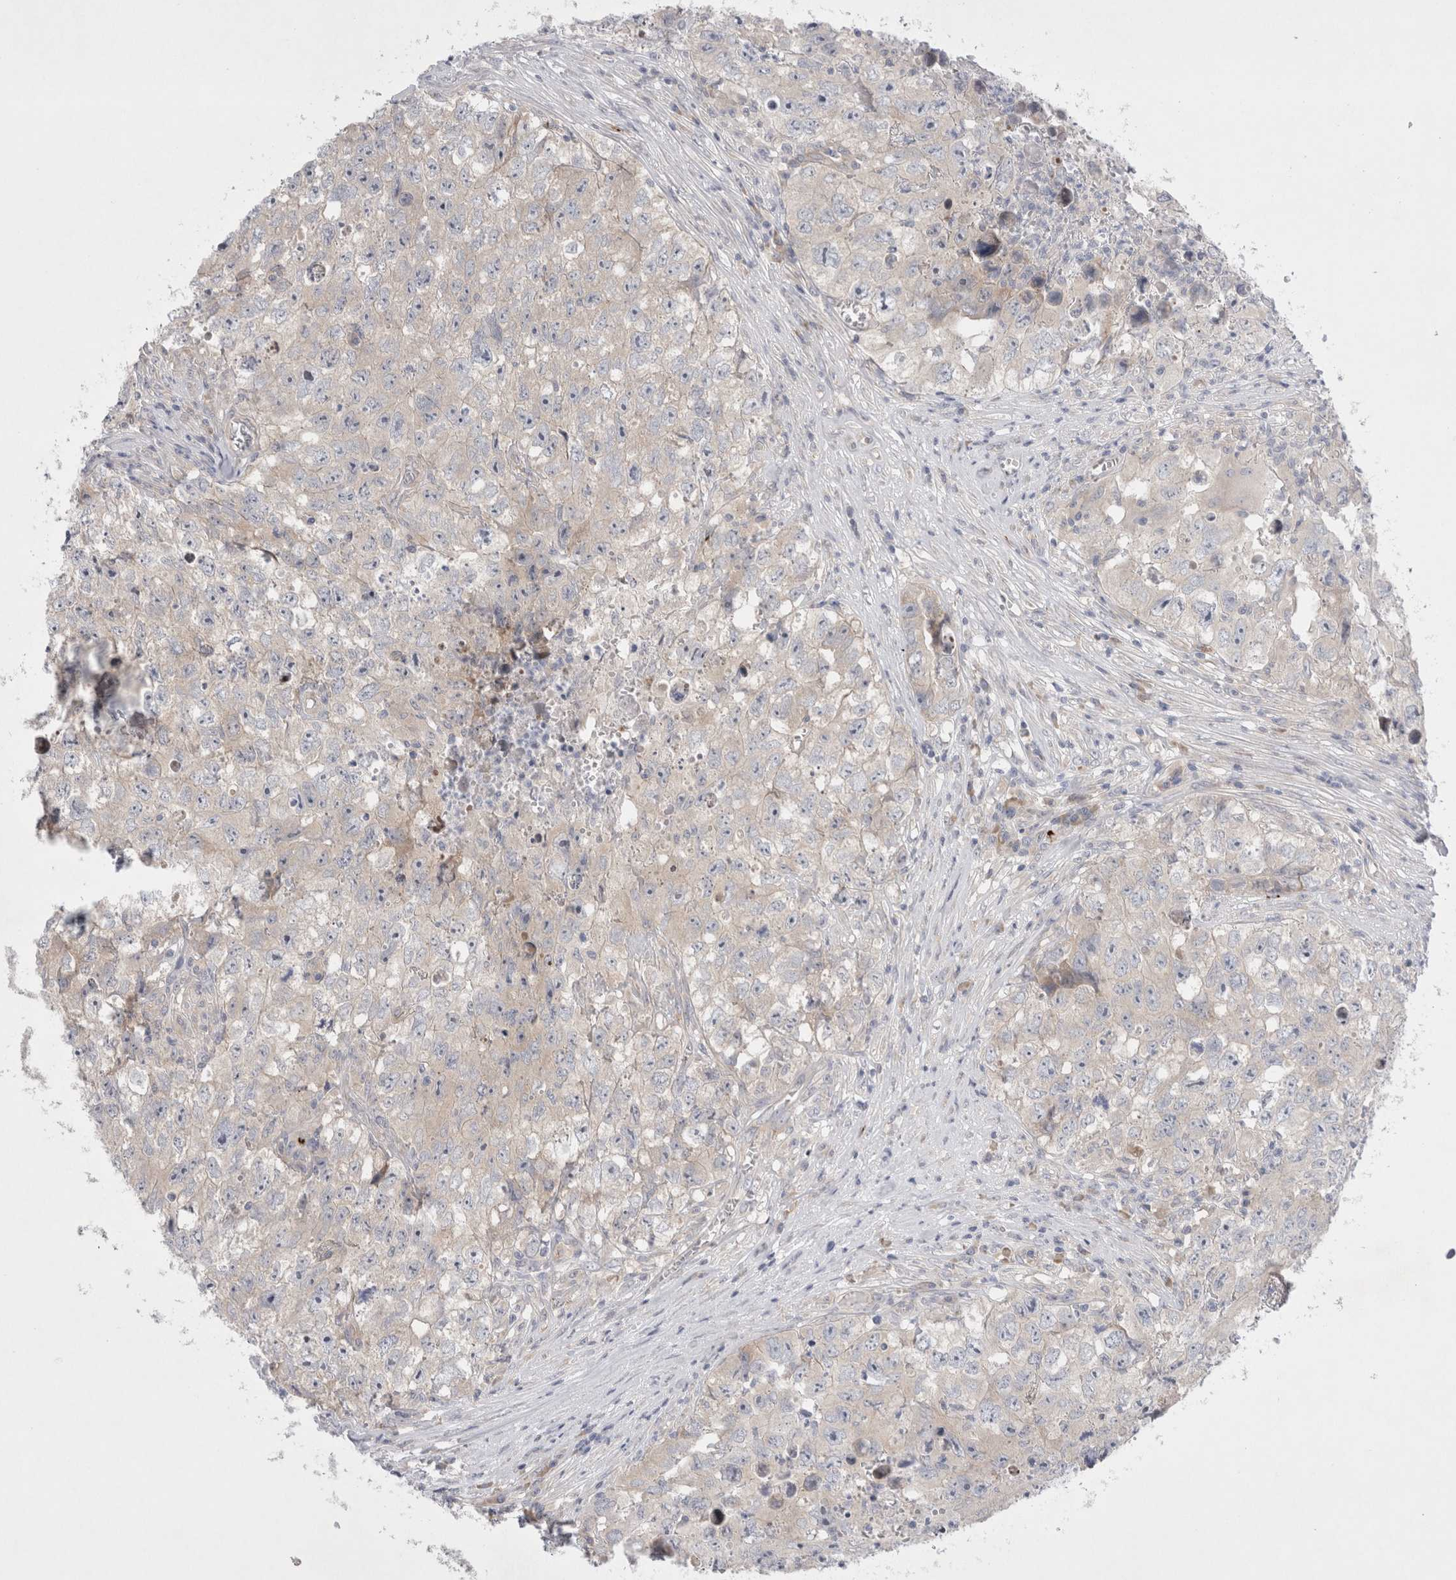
{"staining": {"intensity": "negative", "quantity": "none", "location": "none"}, "tissue": "testis cancer", "cell_type": "Tumor cells", "image_type": "cancer", "snomed": [{"axis": "morphology", "description": "Seminoma, NOS"}, {"axis": "morphology", "description": "Carcinoma, Embryonal, NOS"}, {"axis": "topography", "description": "Testis"}], "caption": "Tumor cells are negative for brown protein staining in testis cancer.", "gene": "RBM12B", "patient": {"sex": "male", "age": 43}}